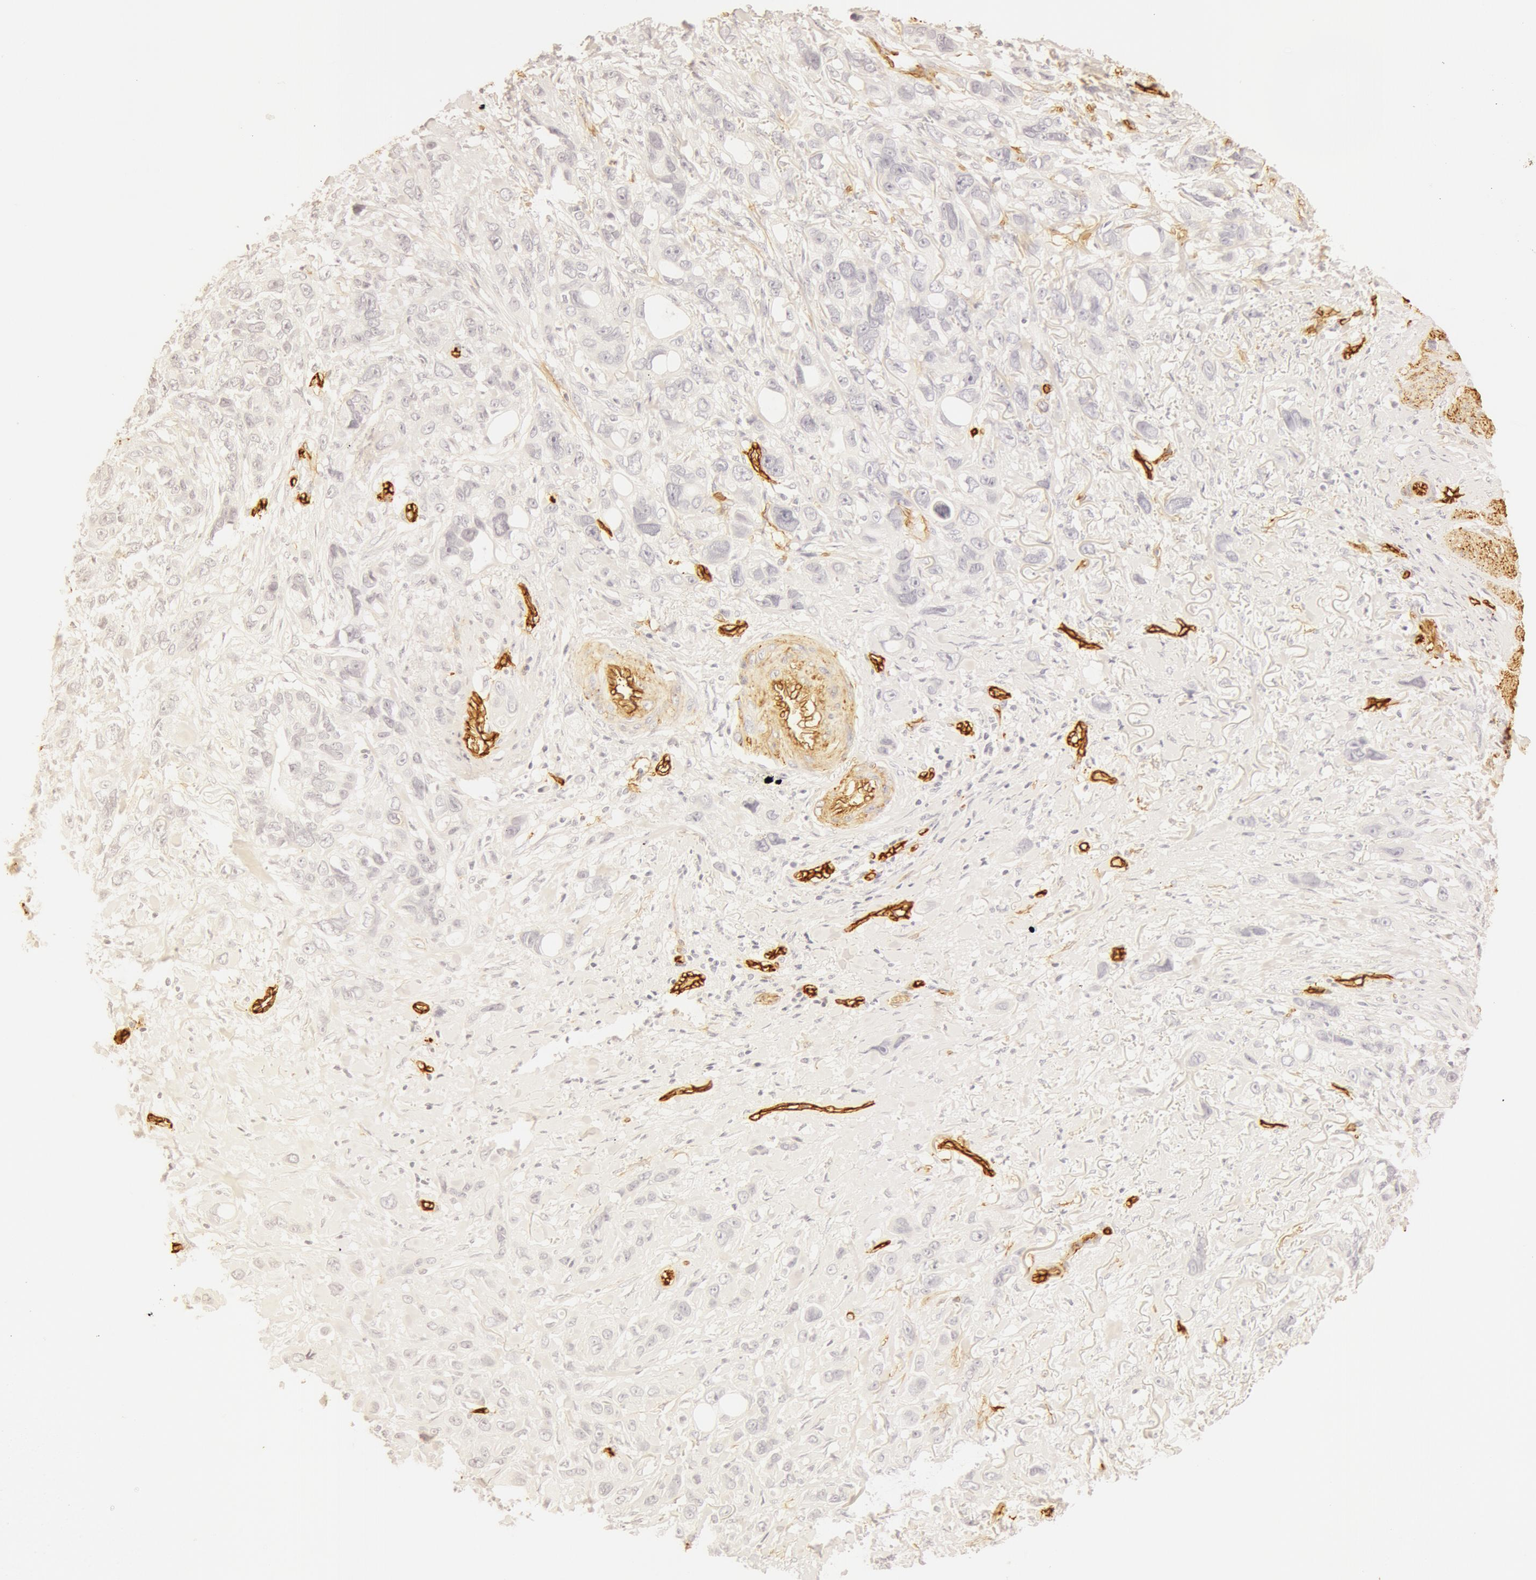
{"staining": {"intensity": "negative", "quantity": "none", "location": "none"}, "tissue": "stomach cancer", "cell_type": "Tumor cells", "image_type": "cancer", "snomed": [{"axis": "morphology", "description": "Adenocarcinoma, NOS"}, {"axis": "topography", "description": "Stomach, upper"}], "caption": "Tumor cells show no significant protein expression in stomach cancer. (Brightfield microscopy of DAB immunohistochemistry at high magnification).", "gene": "AQP1", "patient": {"sex": "male", "age": 47}}